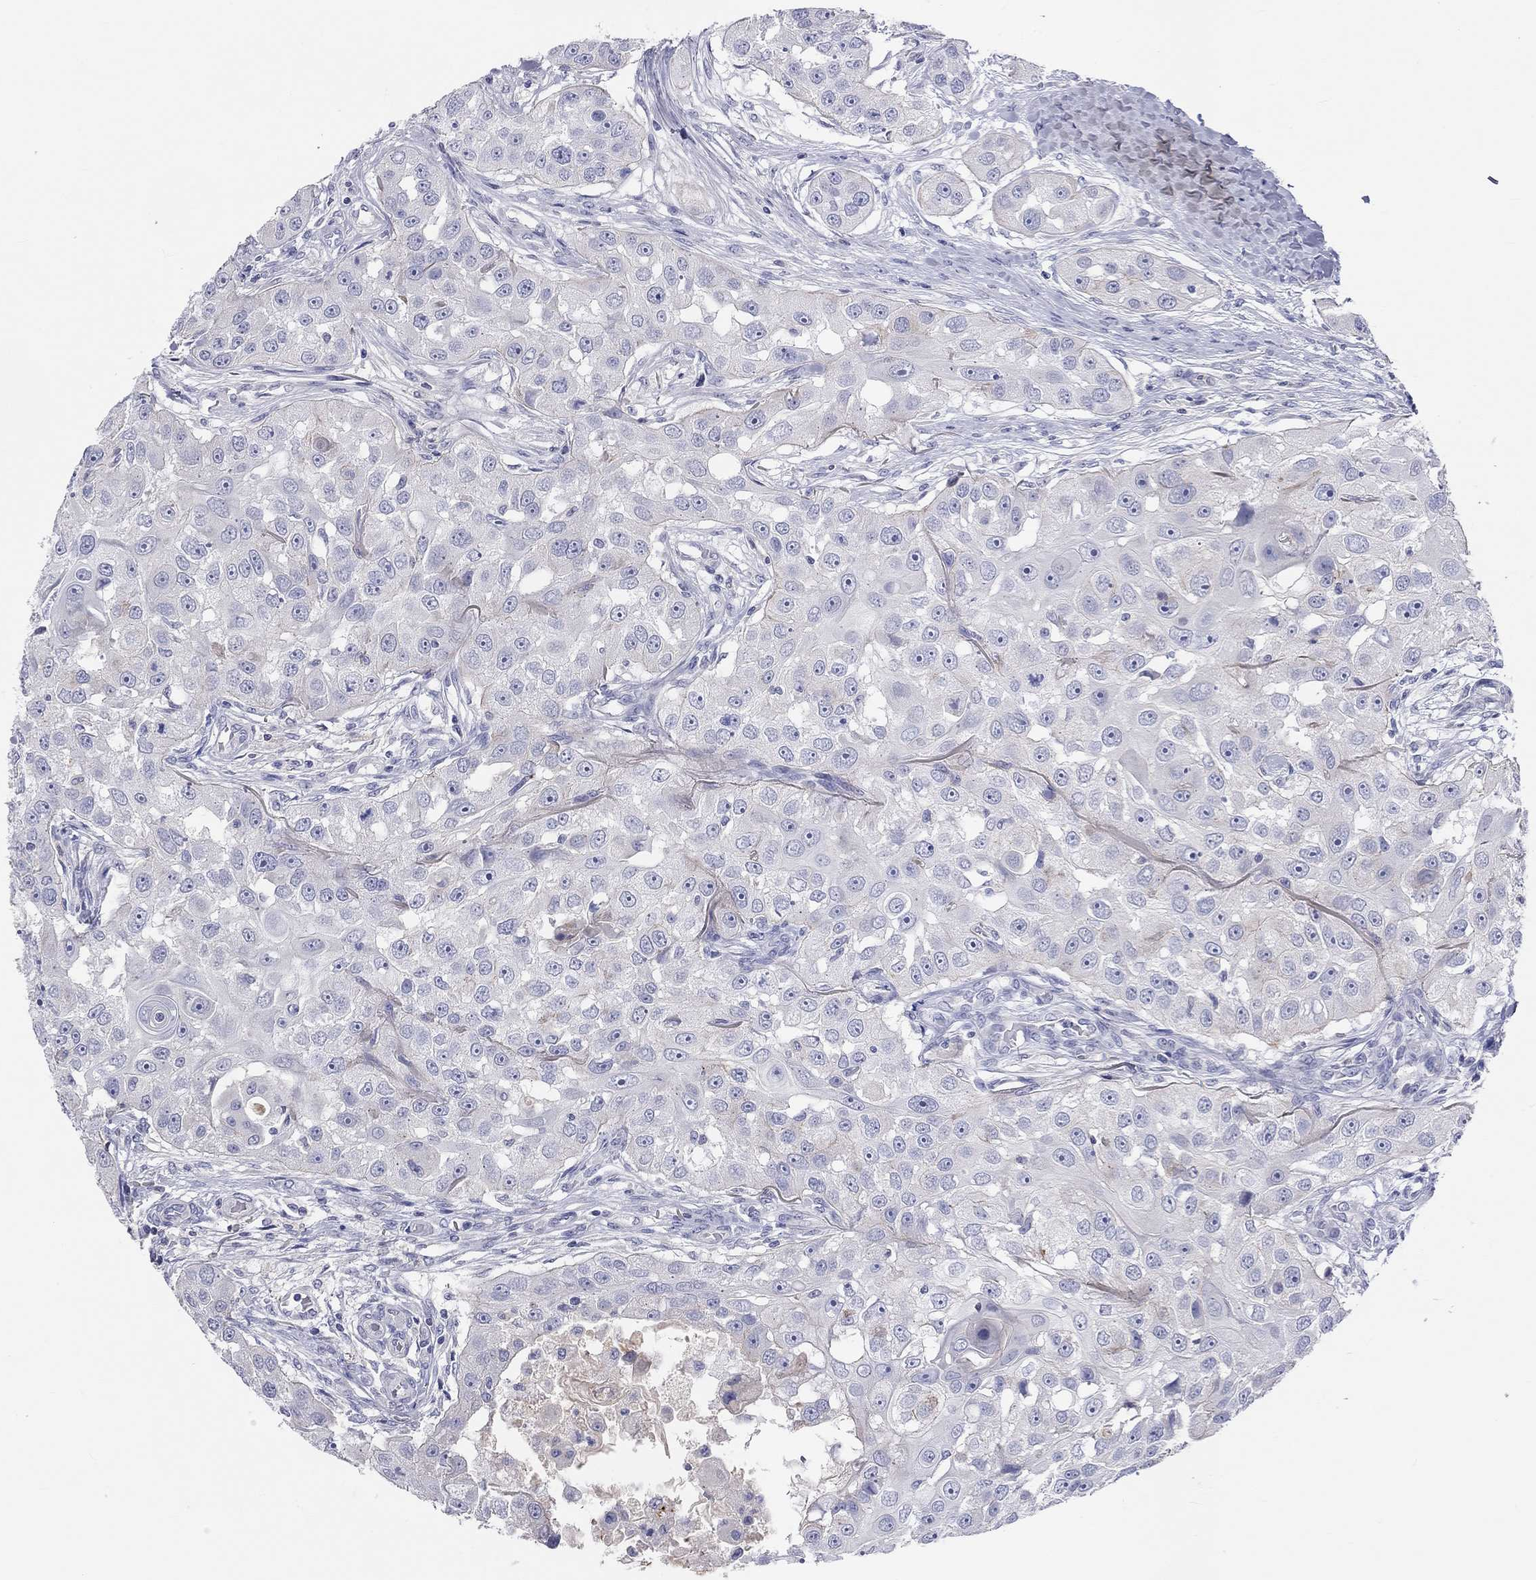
{"staining": {"intensity": "negative", "quantity": "none", "location": "none"}, "tissue": "head and neck cancer", "cell_type": "Tumor cells", "image_type": "cancer", "snomed": [{"axis": "morphology", "description": "Squamous cell carcinoma, NOS"}, {"axis": "topography", "description": "Head-Neck"}], "caption": "DAB immunohistochemical staining of head and neck squamous cell carcinoma displays no significant positivity in tumor cells.", "gene": "ST7L", "patient": {"sex": "male", "age": 51}}